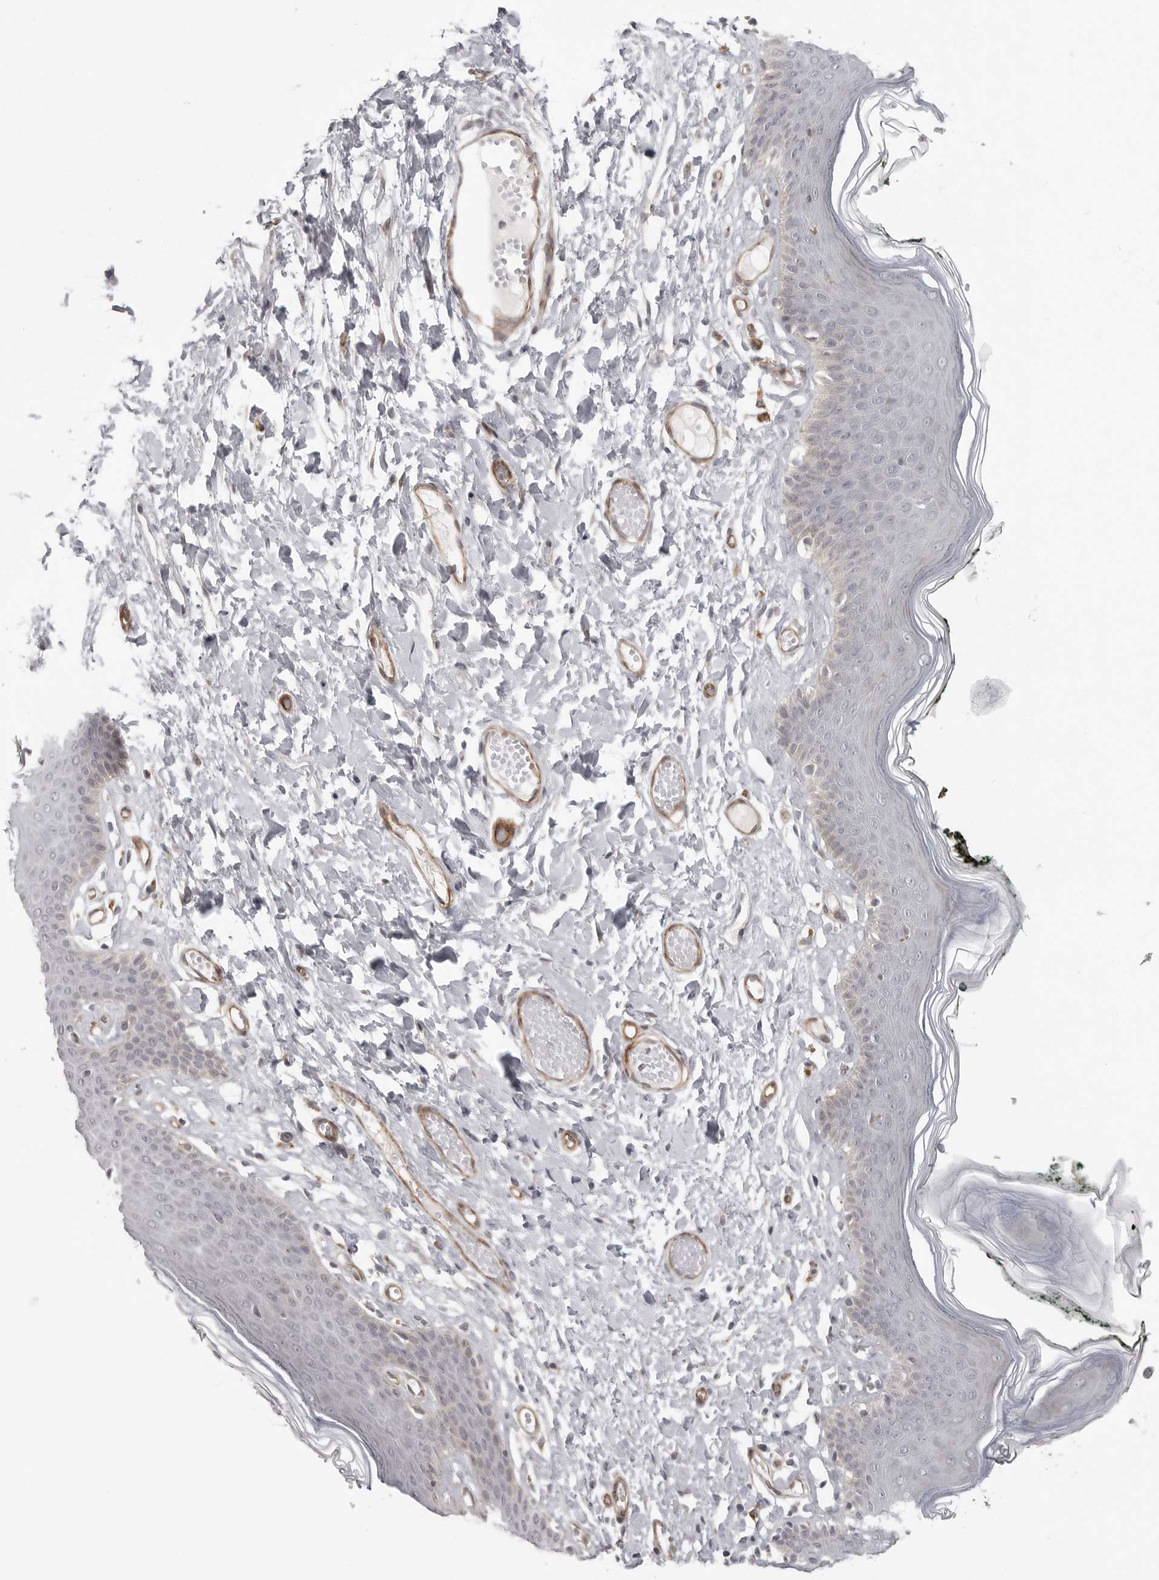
{"staining": {"intensity": "weak", "quantity": "<25%", "location": "cytoplasmic/membranous"}, "tissue": "skin", "cell_type": "Epidermal cells", "image_type": "normal", "snomed": [{"axis": "morphology", "description": "Normal tissue, NOS"}, {"axis": "morphology", "description": "Inflammation, NOS"}, {"axis": "topography", "description": "Vulva"}], "caption": "DAB immunohistochemical staining of benign human skin displays no significant staining in epidermal cells.", "gene": "TUT4", "patient": {"sex": "female", "age": 84}}